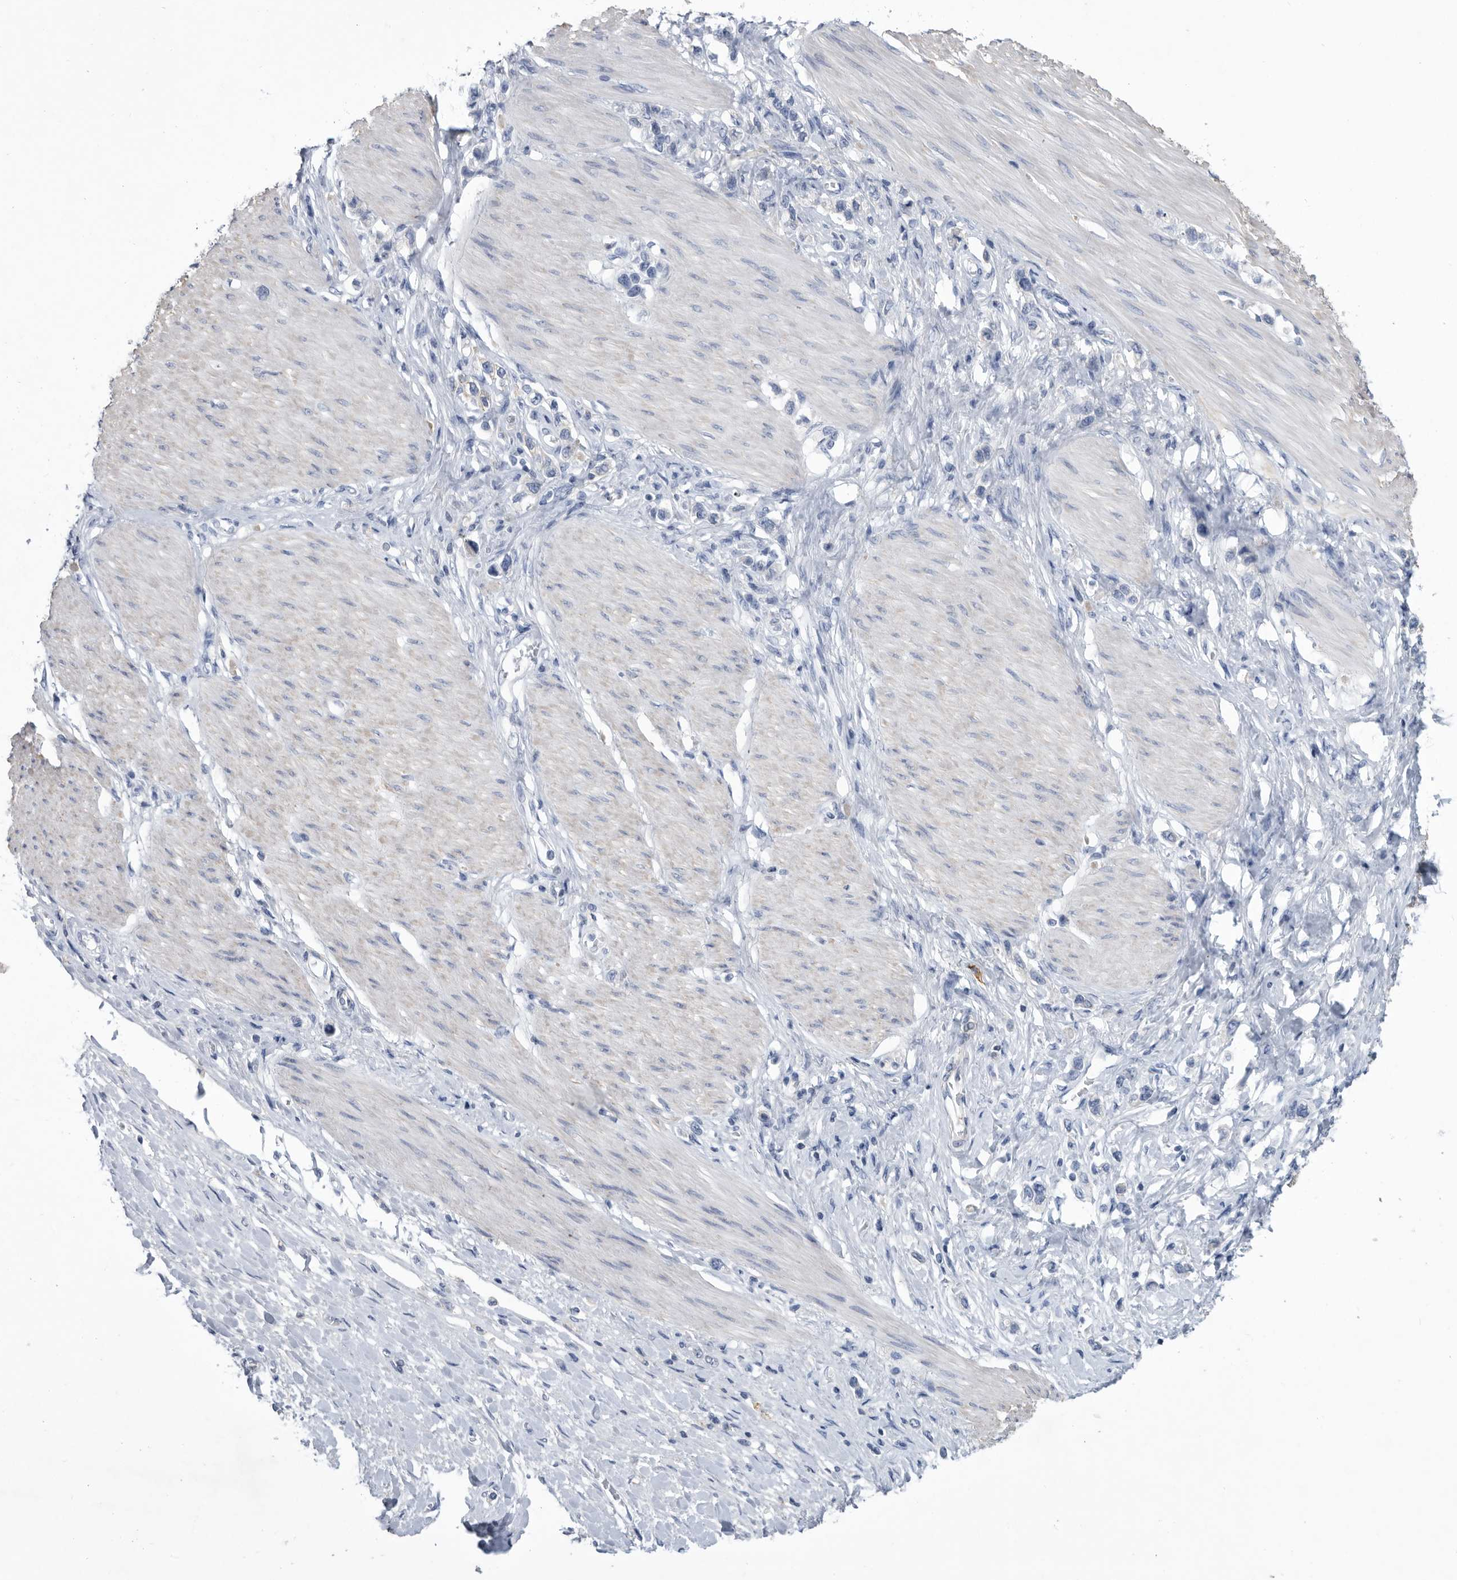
{"staining": {"intensity": "negative", "quantity": "none", "location": "none"}, "tissue": "stomach cancer", "cell_type": "Tumor cells", "image_type": "cancer", "snomed": [{"axis": "morphology", "description": "Adenocarcinoma, NOS"}, {"axis": "topography", "description": "Stomach"}], "caption": "Immunohistochemical staining of adenocarcinoma (stomach) exhibits no significant staining in tumor cells.", "gene": "BTBD6", "patient": {"sex": "female", "age": 65}}